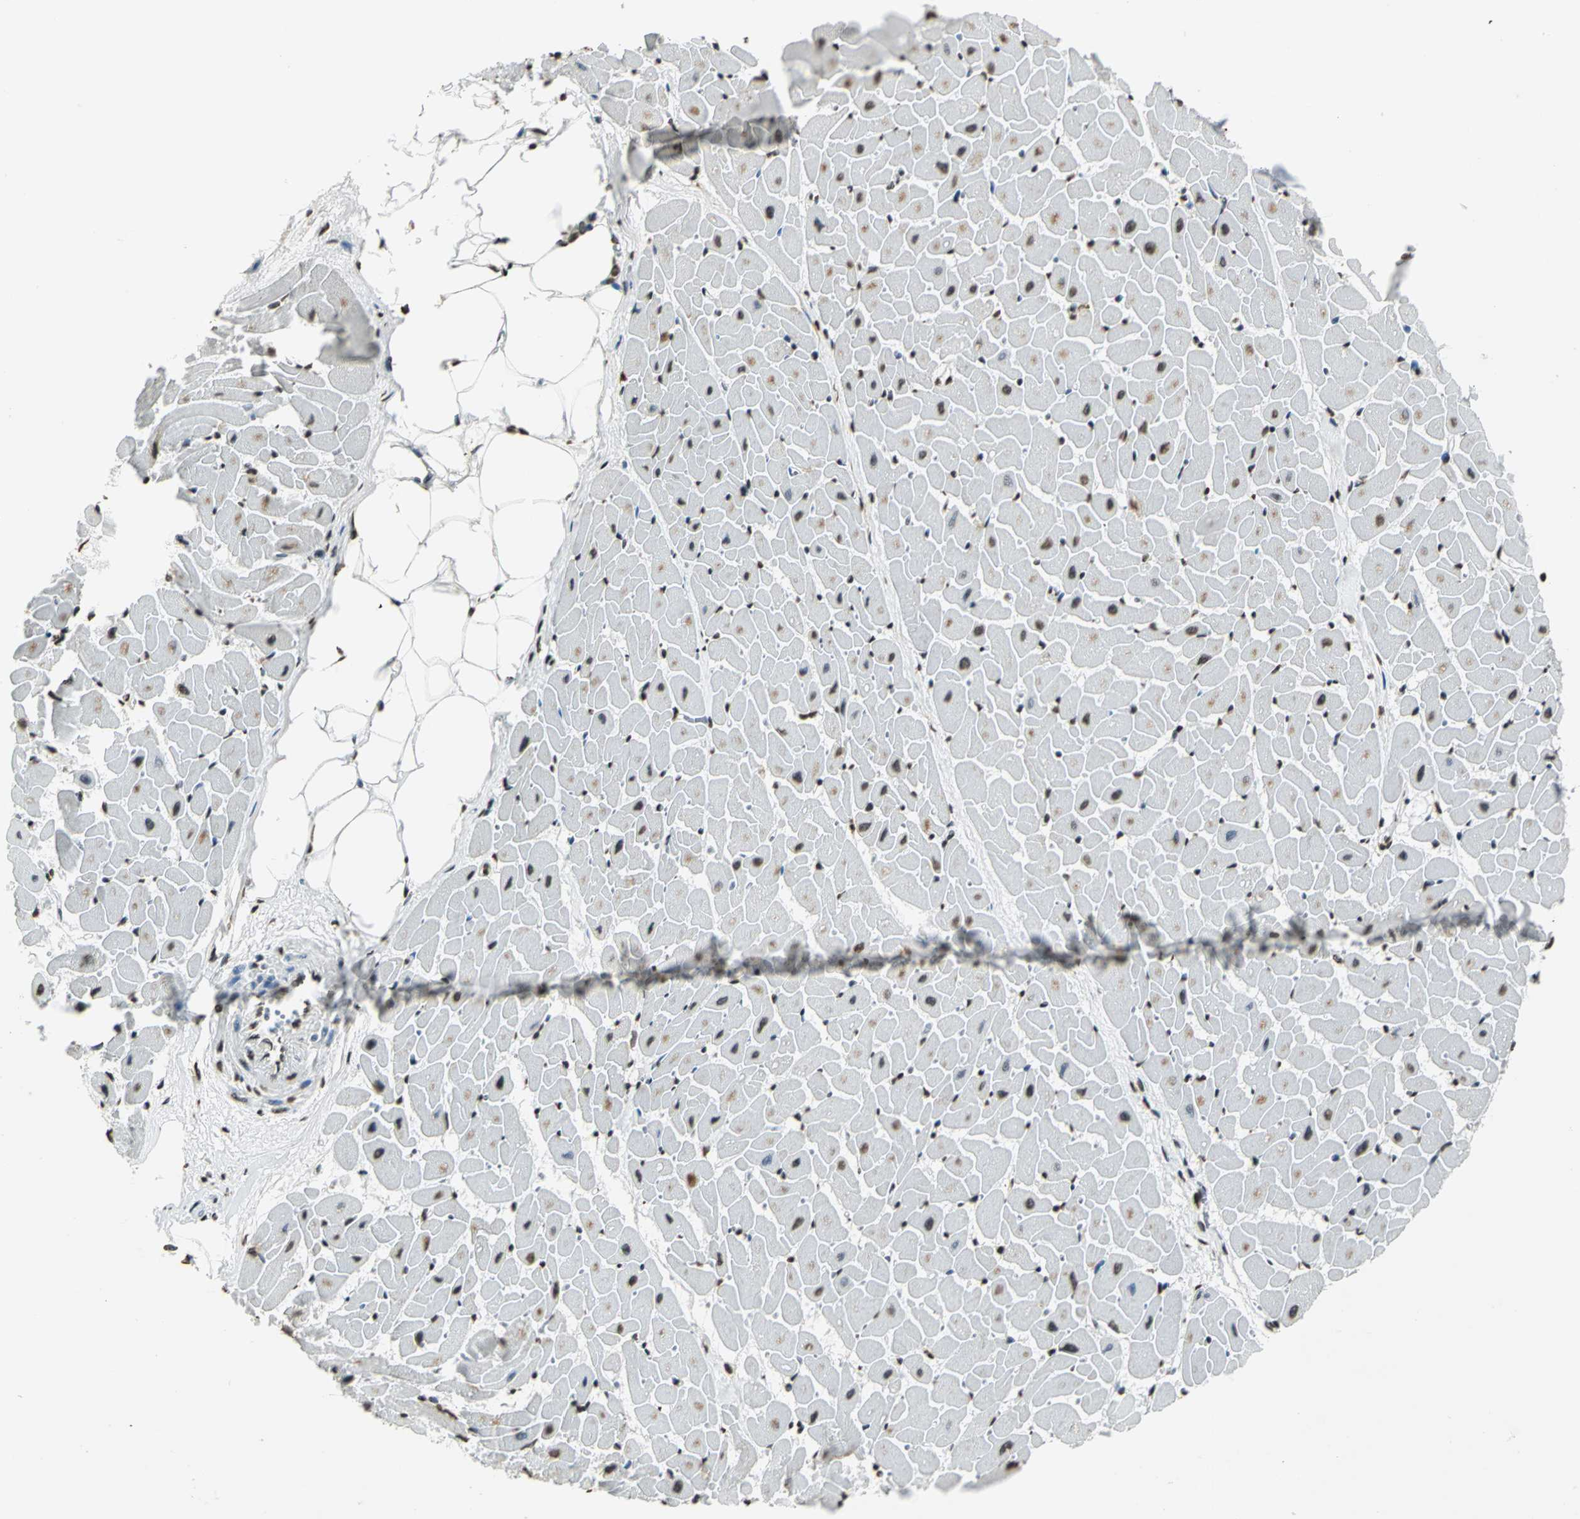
{"staining": {"intensity": "strong", "quantity": ">75%", "location": "nuclear"}, "tissue": "heart muscle", "cell_type": "Cardiomyocytes", "image_type": "normal", "snomed": [{"axis": "morphology", "description": "Normal tissue, NOS"}, {"axis": "topography", "description": "Heart"}], "caption": "A brown stain shows strong nuclear staining of a protein in cardiomyocytes of benign heart muscle. The protein of interest is stained brown, and the nuclei are stained in blue (DAB IHC with brightfield microscopy, high magnification).", "gene": "MCM4", "patient": {"sex": "female", "age": 19}}